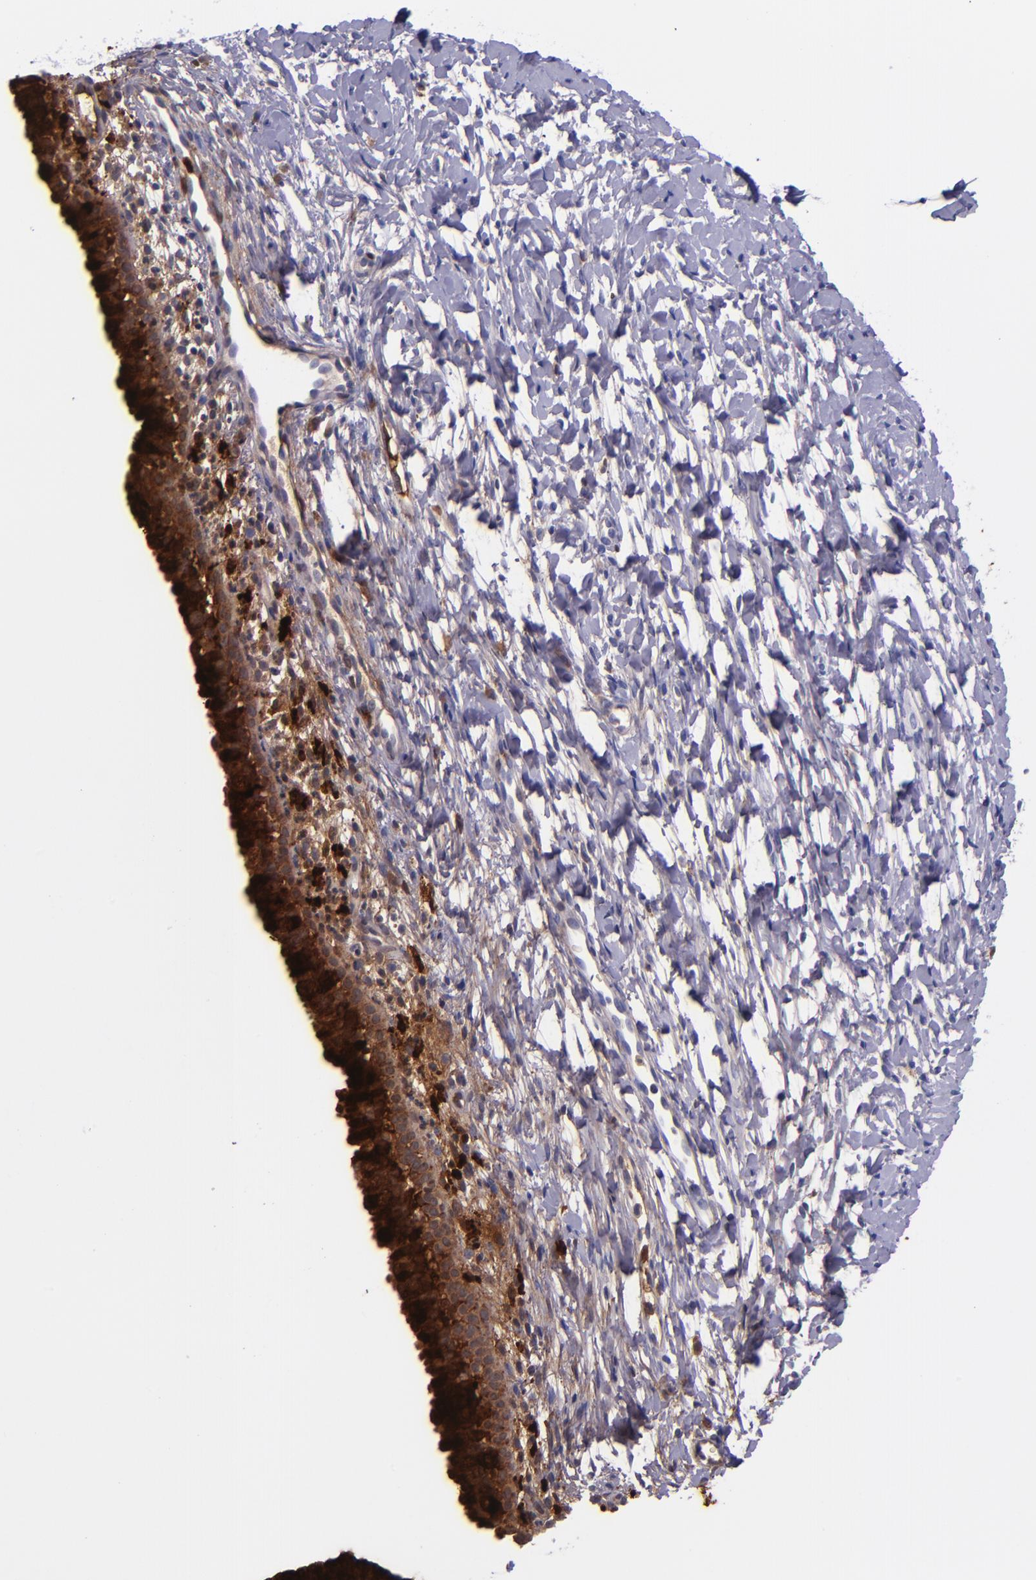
{"staining": {"intensity": "strong", "quantity": ">75%", "location": "cytoplasmic/membranous"}, "tissue": "cervix", "cell_type": "Glandular cells", "image_type": "normal", "snomed": [{"axis": "morphology", "description": "Normal tissue, NOS"}, {"axis": "topography", "description": "Cervix"}], "caption": "Immunohistochemistry image of normal human cervix stained for a protein (brown), which shows high levels of strong cytoplasmic/membranous positivity in approximately >75% of glandular cells.", "gene": "SLPI", "patient": {"sex": "female", "age": 46}}